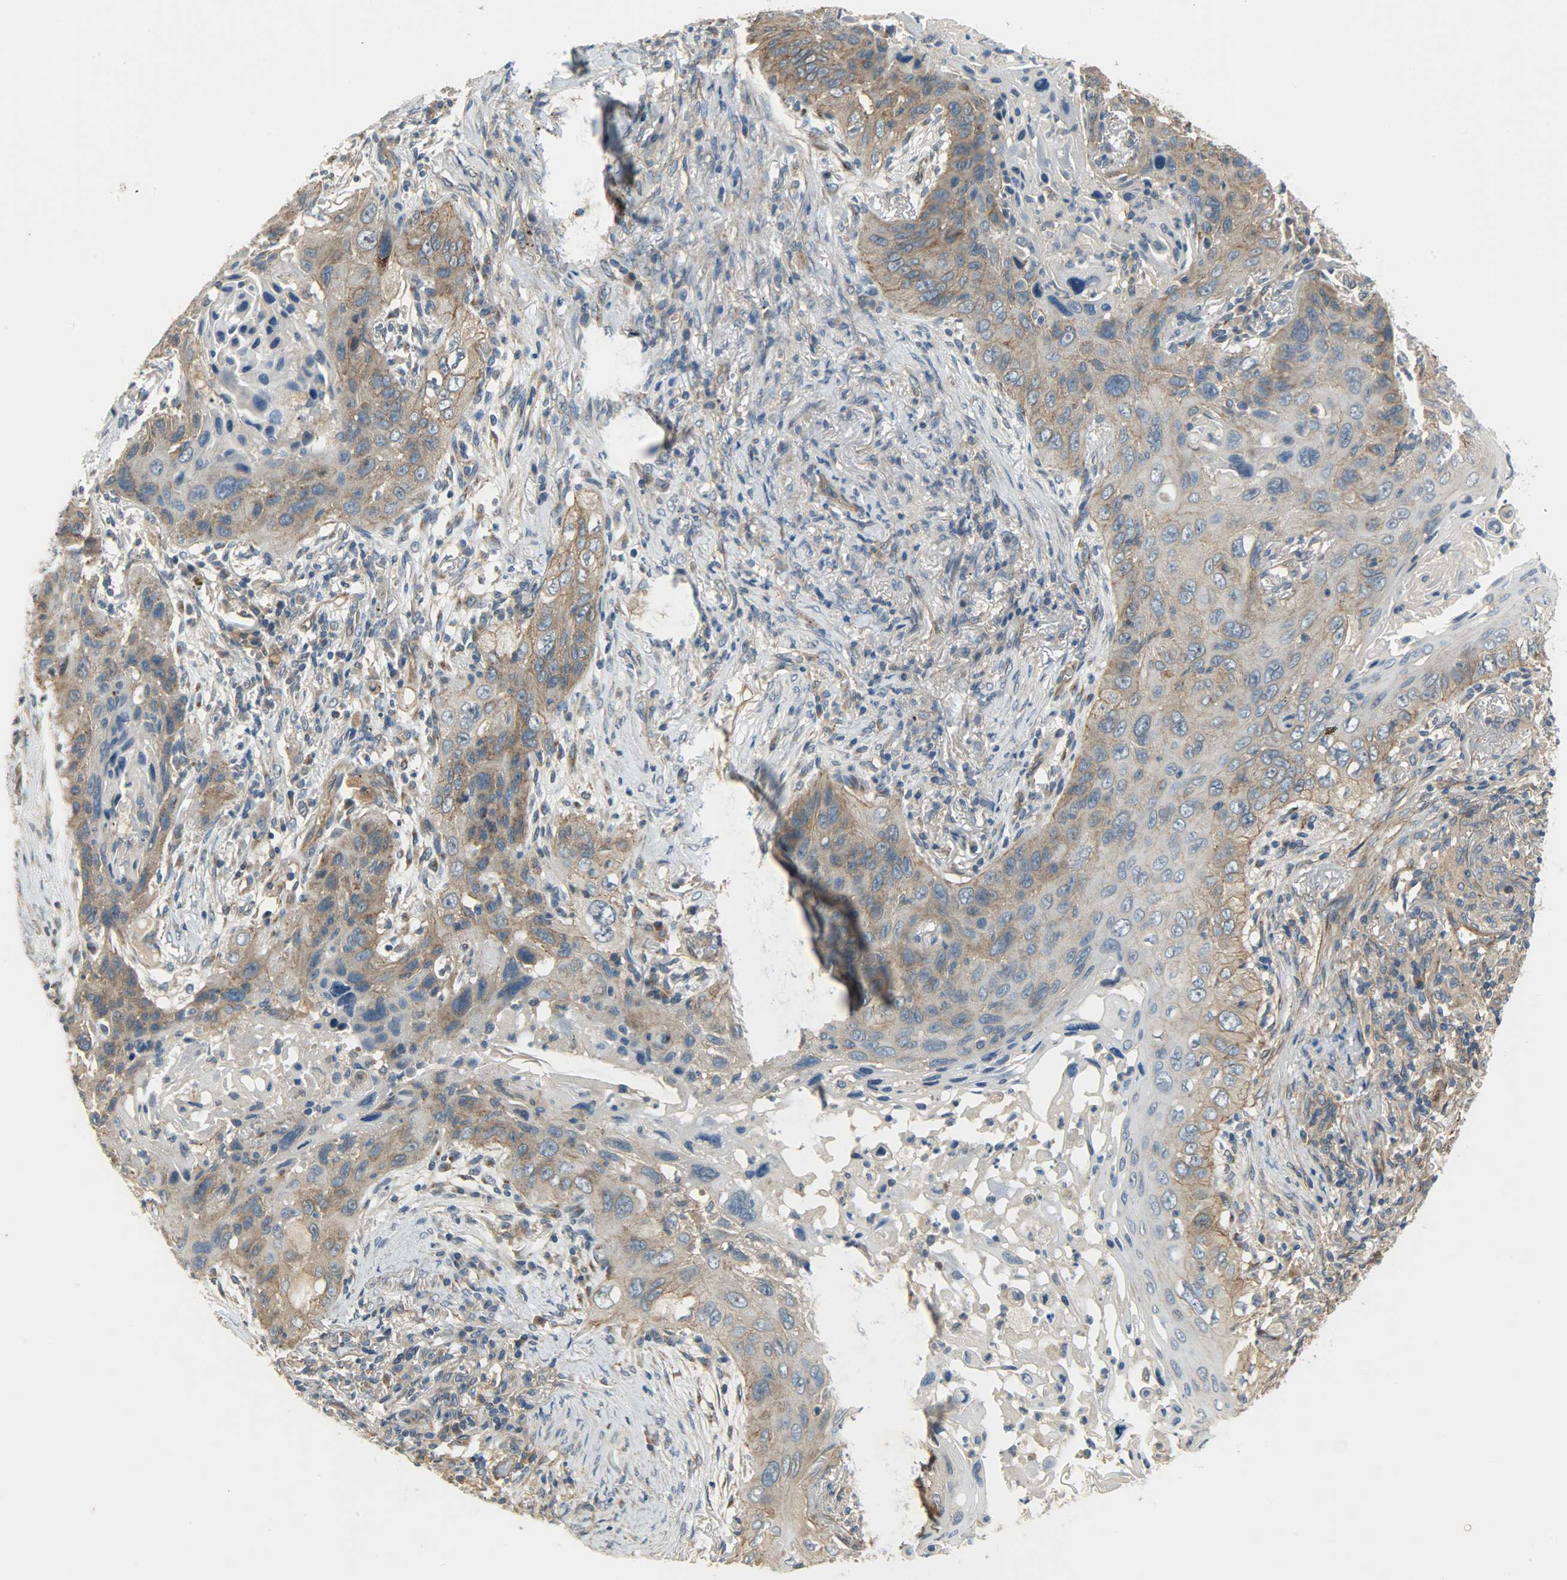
{"staining": {"intensity": "moderate", "quantity": ">75%", "location": "cytoplasmic/membranous"}, "tissue": "lung cancer", "cell_type": "Tumor cells", "image_type": "cancer", "snomed": [{"axis": "morphology", "description": "Squamous cell carcinoma, NOS"}, {"axis": "topography", "description": "Lung"}], "caption": "Tumor cells display moderate cytoplasmic/membranous expression in about >75% of cells in squamous cell carcinoma (lung).", "gene": "KIAA1217", "patient": {"sex": "female", "age": 67}}